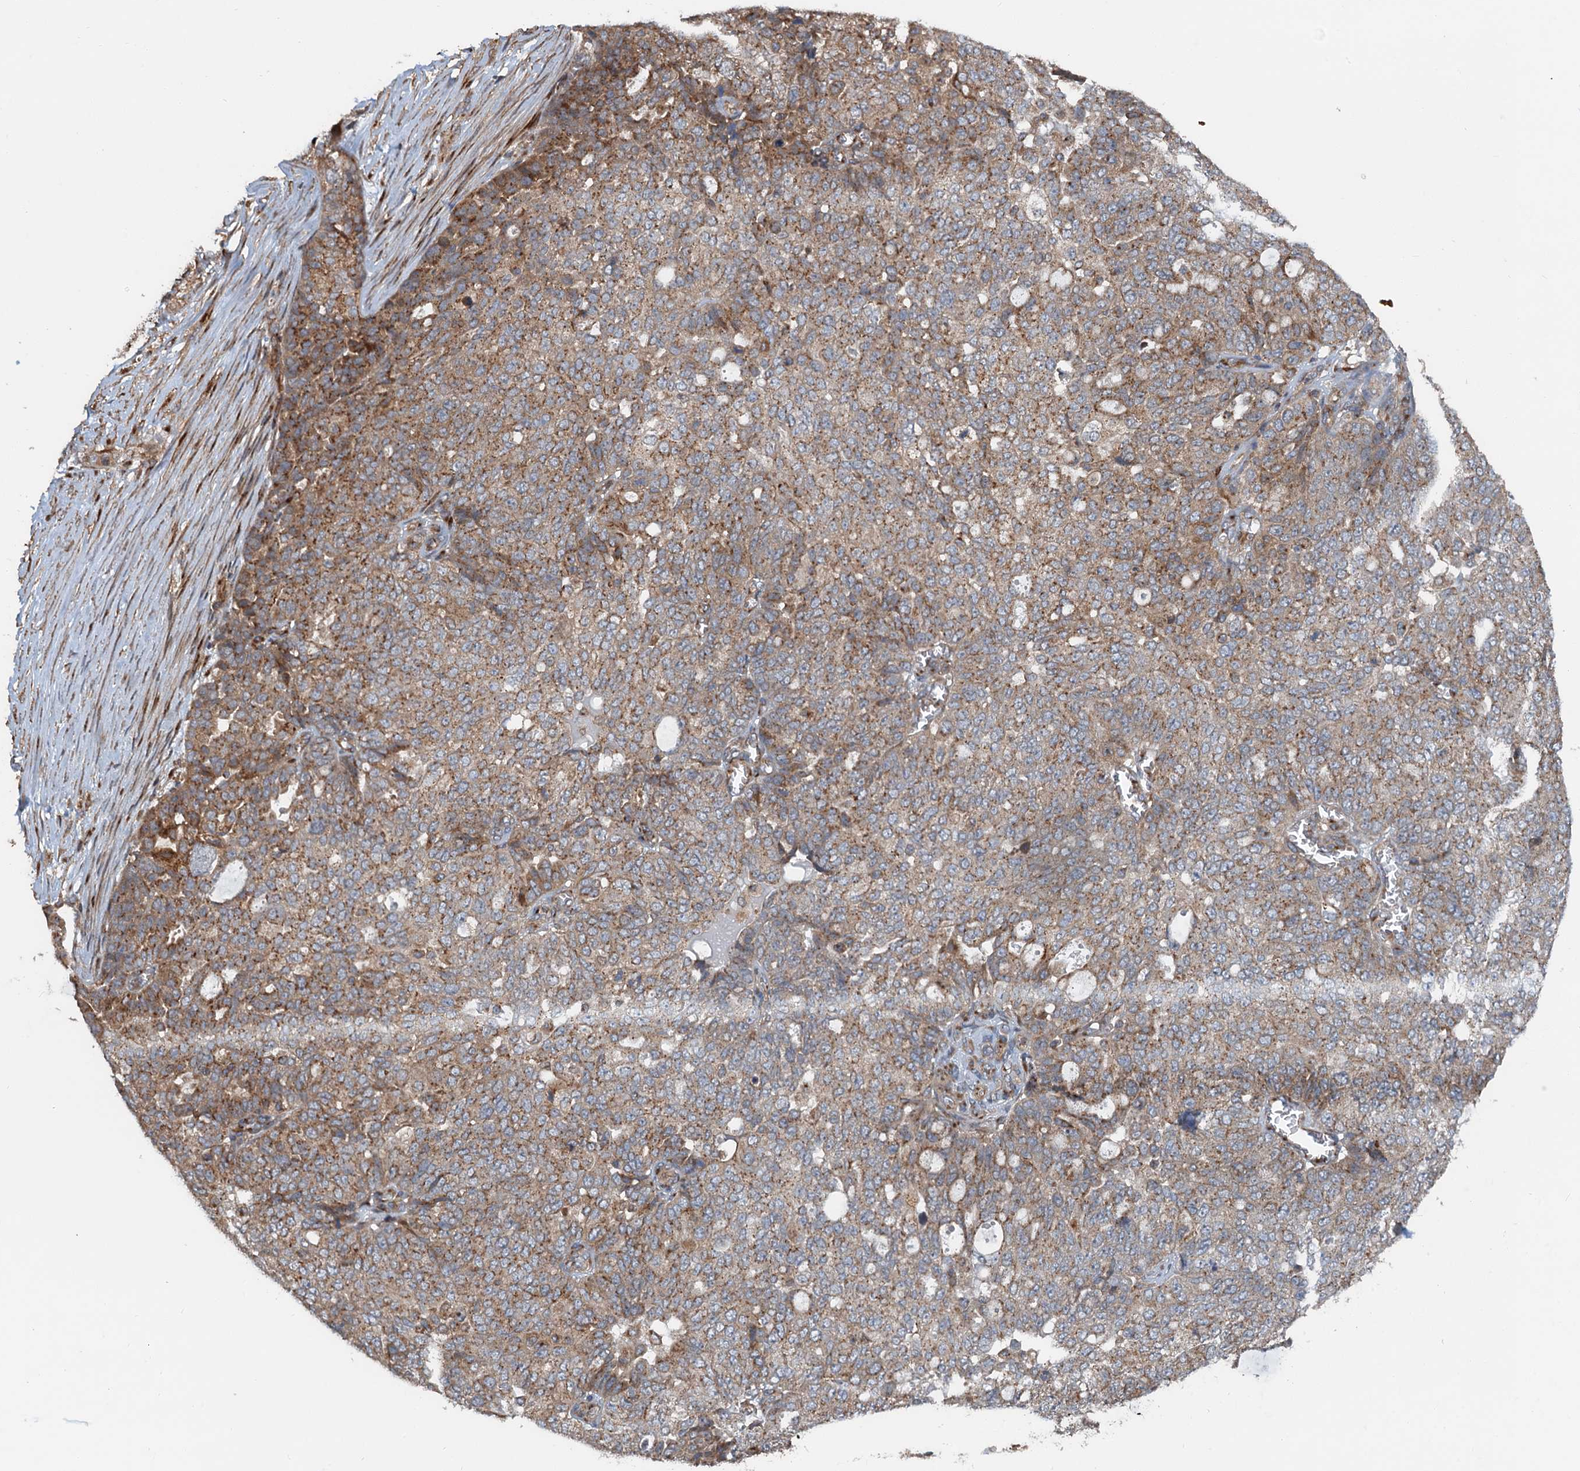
{"staining": {"intensity": "weak", "quantity": ">75%", "location": "cytoplasmic/membranous"}, "tissue": "ovarian cancer", "cell_type": "Tumor cells", "image_type": "cancer", "snomed": [{"axis": "morphology", "description": "Cystadenocarcinoma, serous, NOS"}, {"axis": "topography", "description": "Soft tissue"}, {"axis": "topography", "description": "Ovary"}], "caption": "A brown stain labels weak cytoplasmic/membranous staining of a protein in human ovarian serous cystadenocarcinoma tumor cells.", "gene": "ANKRD26", "patient": {"sex": "female", "age": 57}}